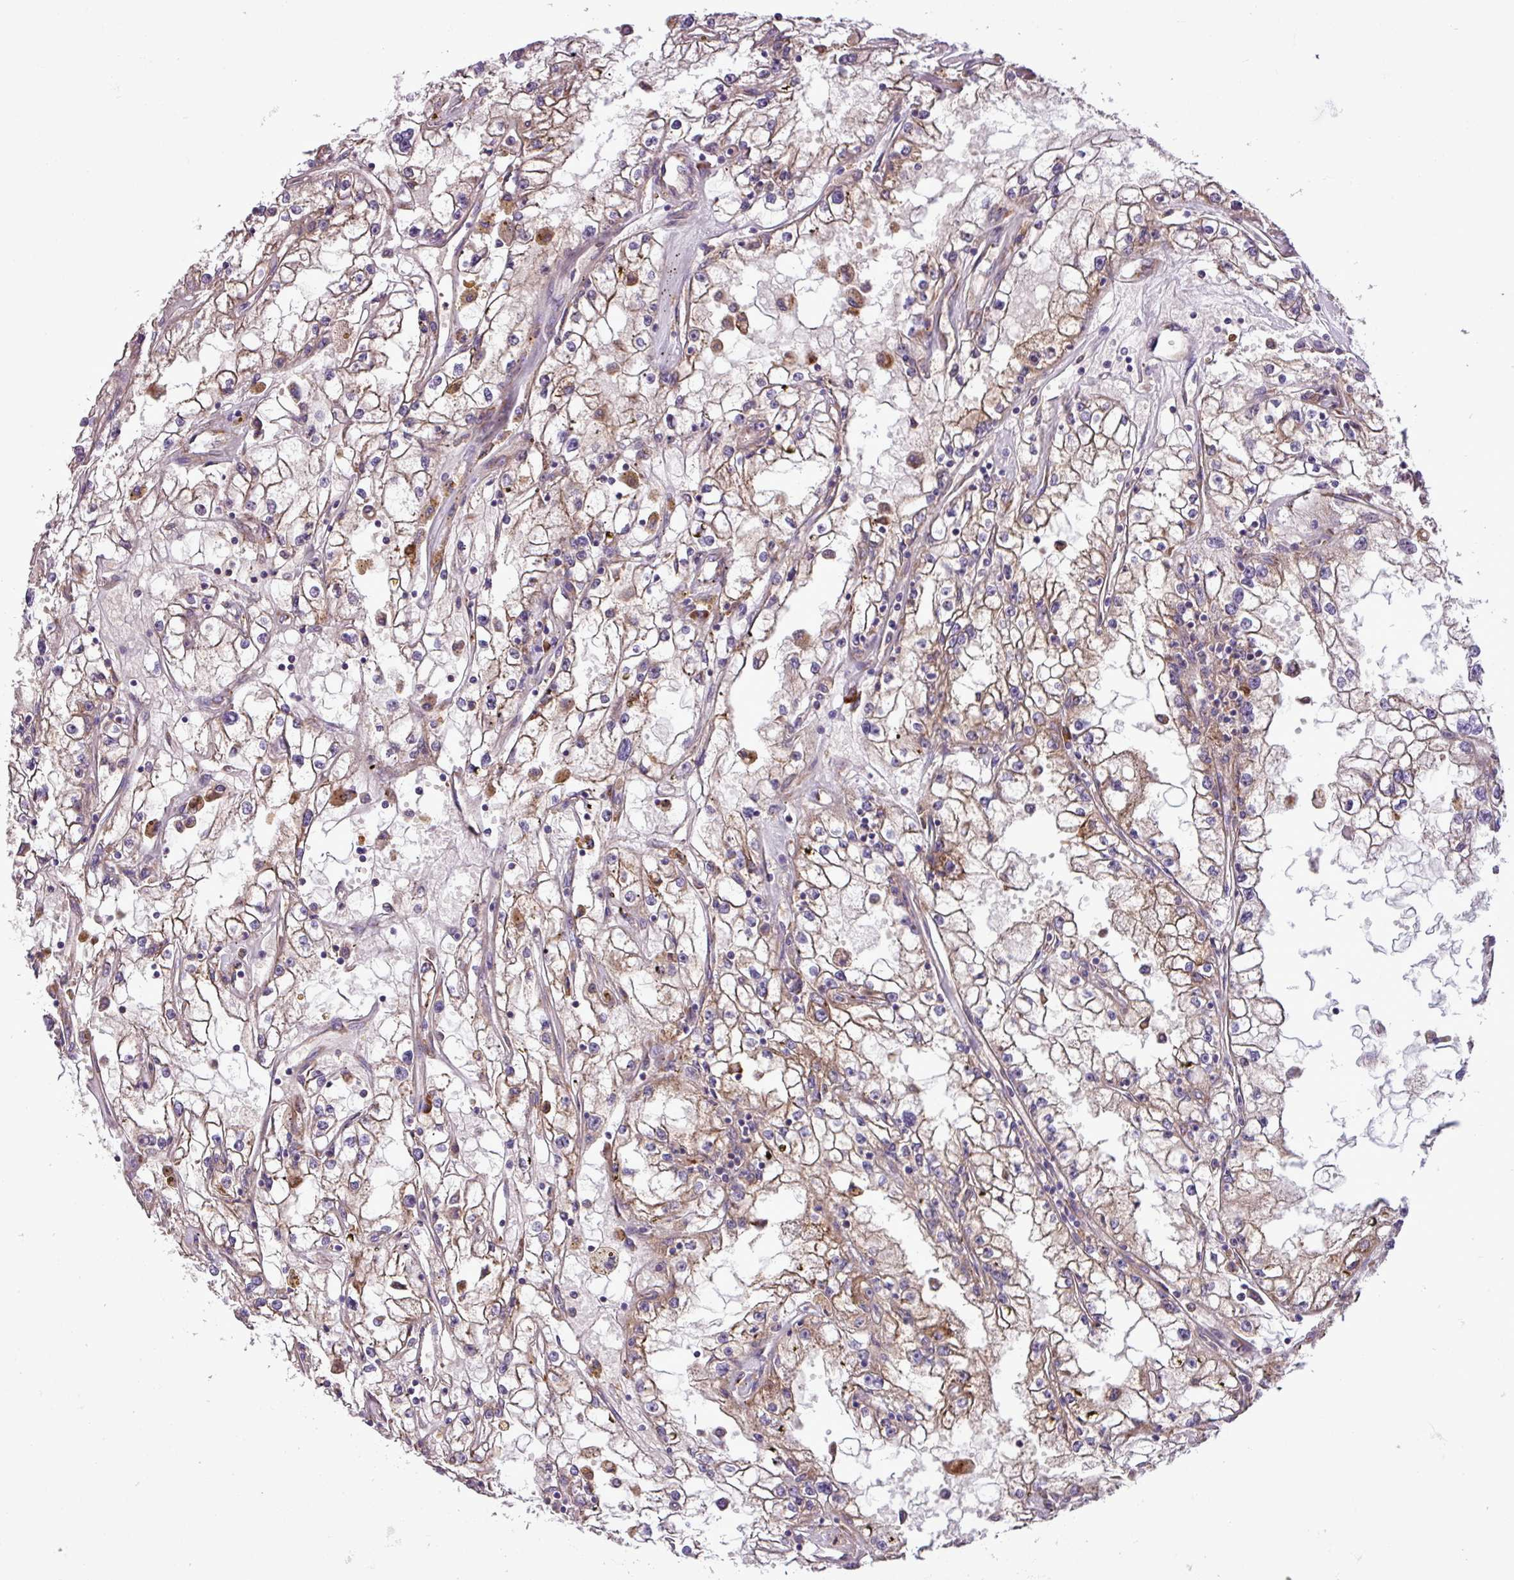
{"staining": {"intensity": "weak", "quantity": "<25%", "location": "cytoplasmic/membranous"}, "tissue": "renal cancer", "cell_type": "Tumor cells", "image_type": "cancer", "snomed": [{"axis": "morphology", "description": "Adenocarcinoma, NOS"}, {"axis": "topography", "description": "Kidney"}], "caption": "Protein analysis of renal cancer exhibits no significant staining in tumor cells.", "gene": "RPL13", "patient": {"sex": "male", "age": 56}}